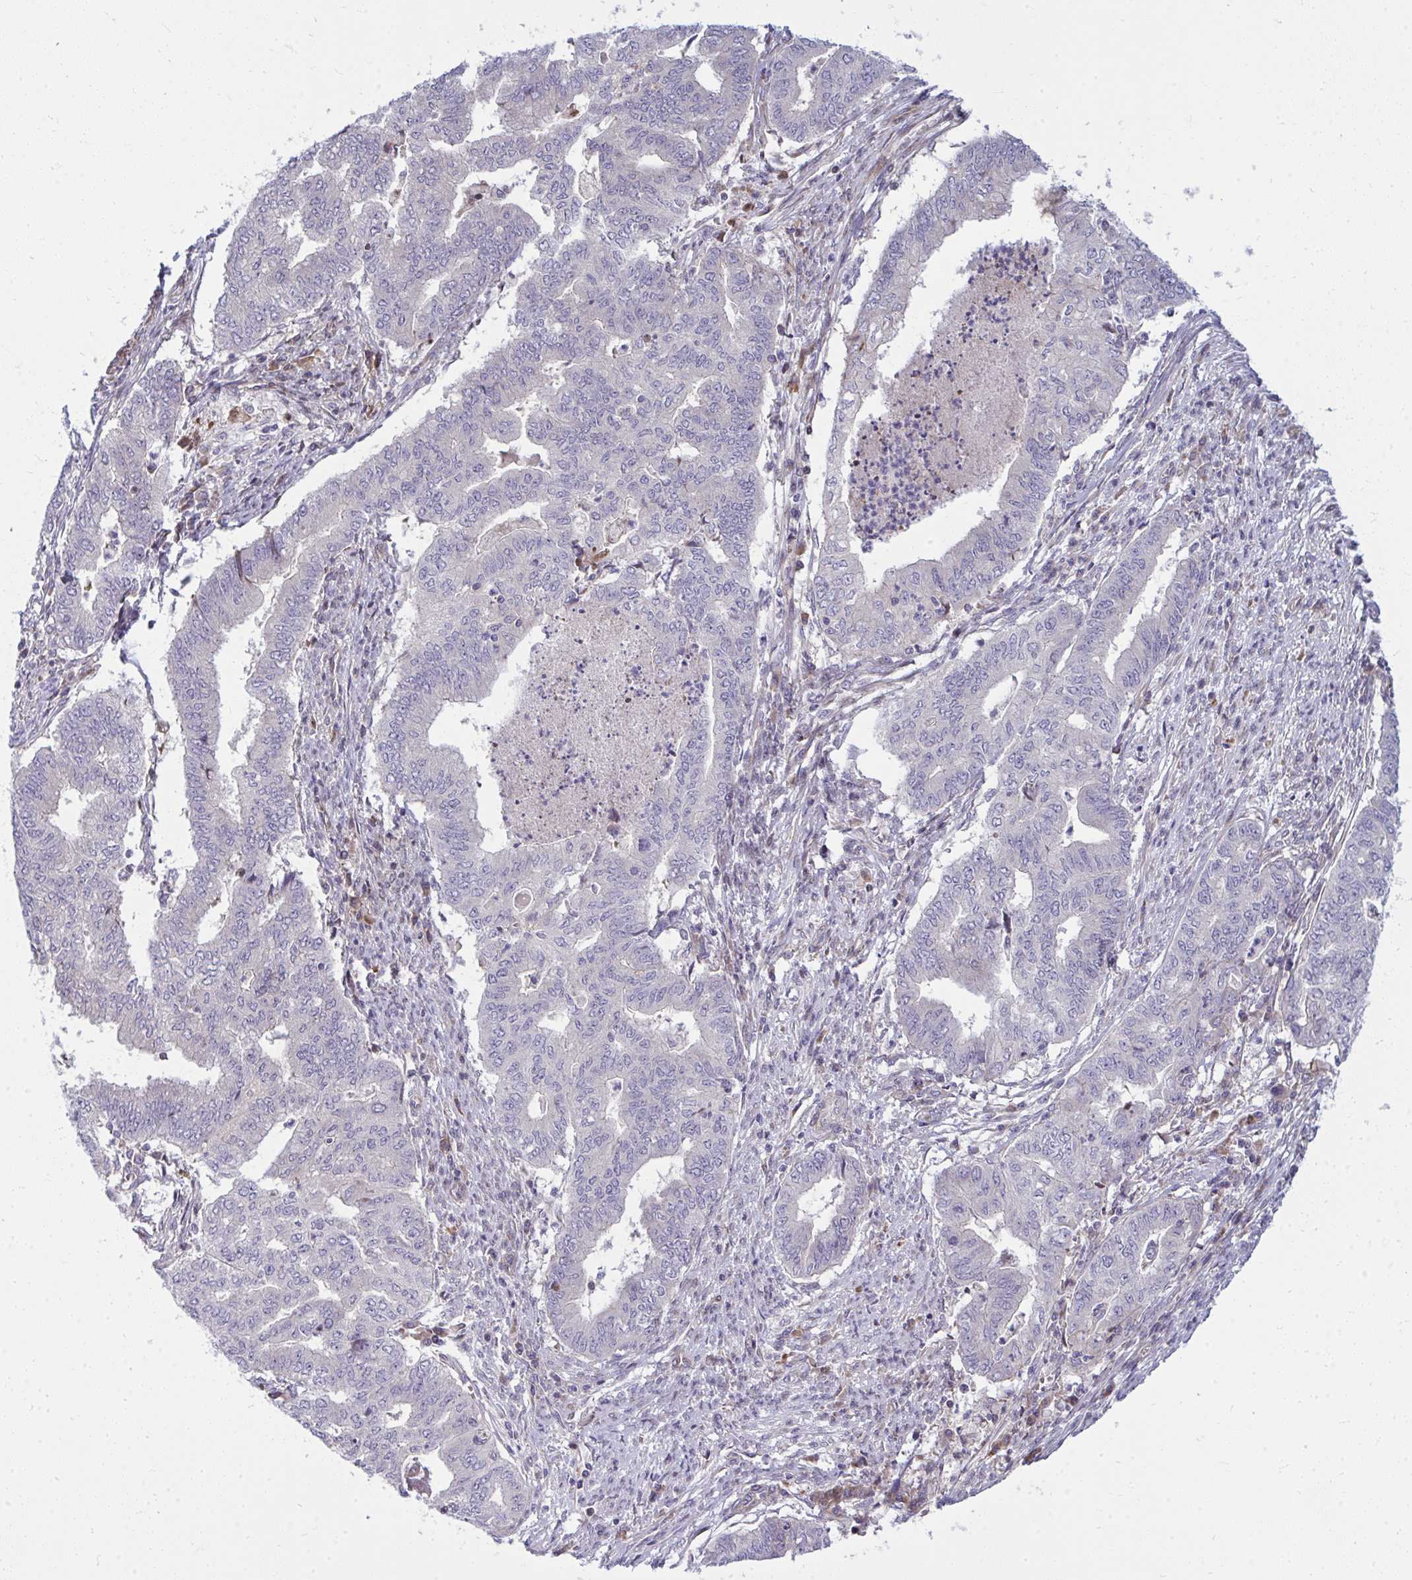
{"staining": {"intensity": "negative", "quantity": "none", "location": "none"}, "tissue": "endometrial cancer", "cell_type": "Tumor cells", "image_type": "cancer", "snomed": [{"axis": "morphology", "description": "Adenocarcinoma, NOS"}, {"axis": "topography", "description": "Endometrium"}], "caption": "IHC image of human endometrial cancer (adenocarcinoma) stained for a protein (brown), which exhibits no staining in tumor cells.", "gene": "ZSCAN9", "patient": {"sex": "female", "age": 79}}